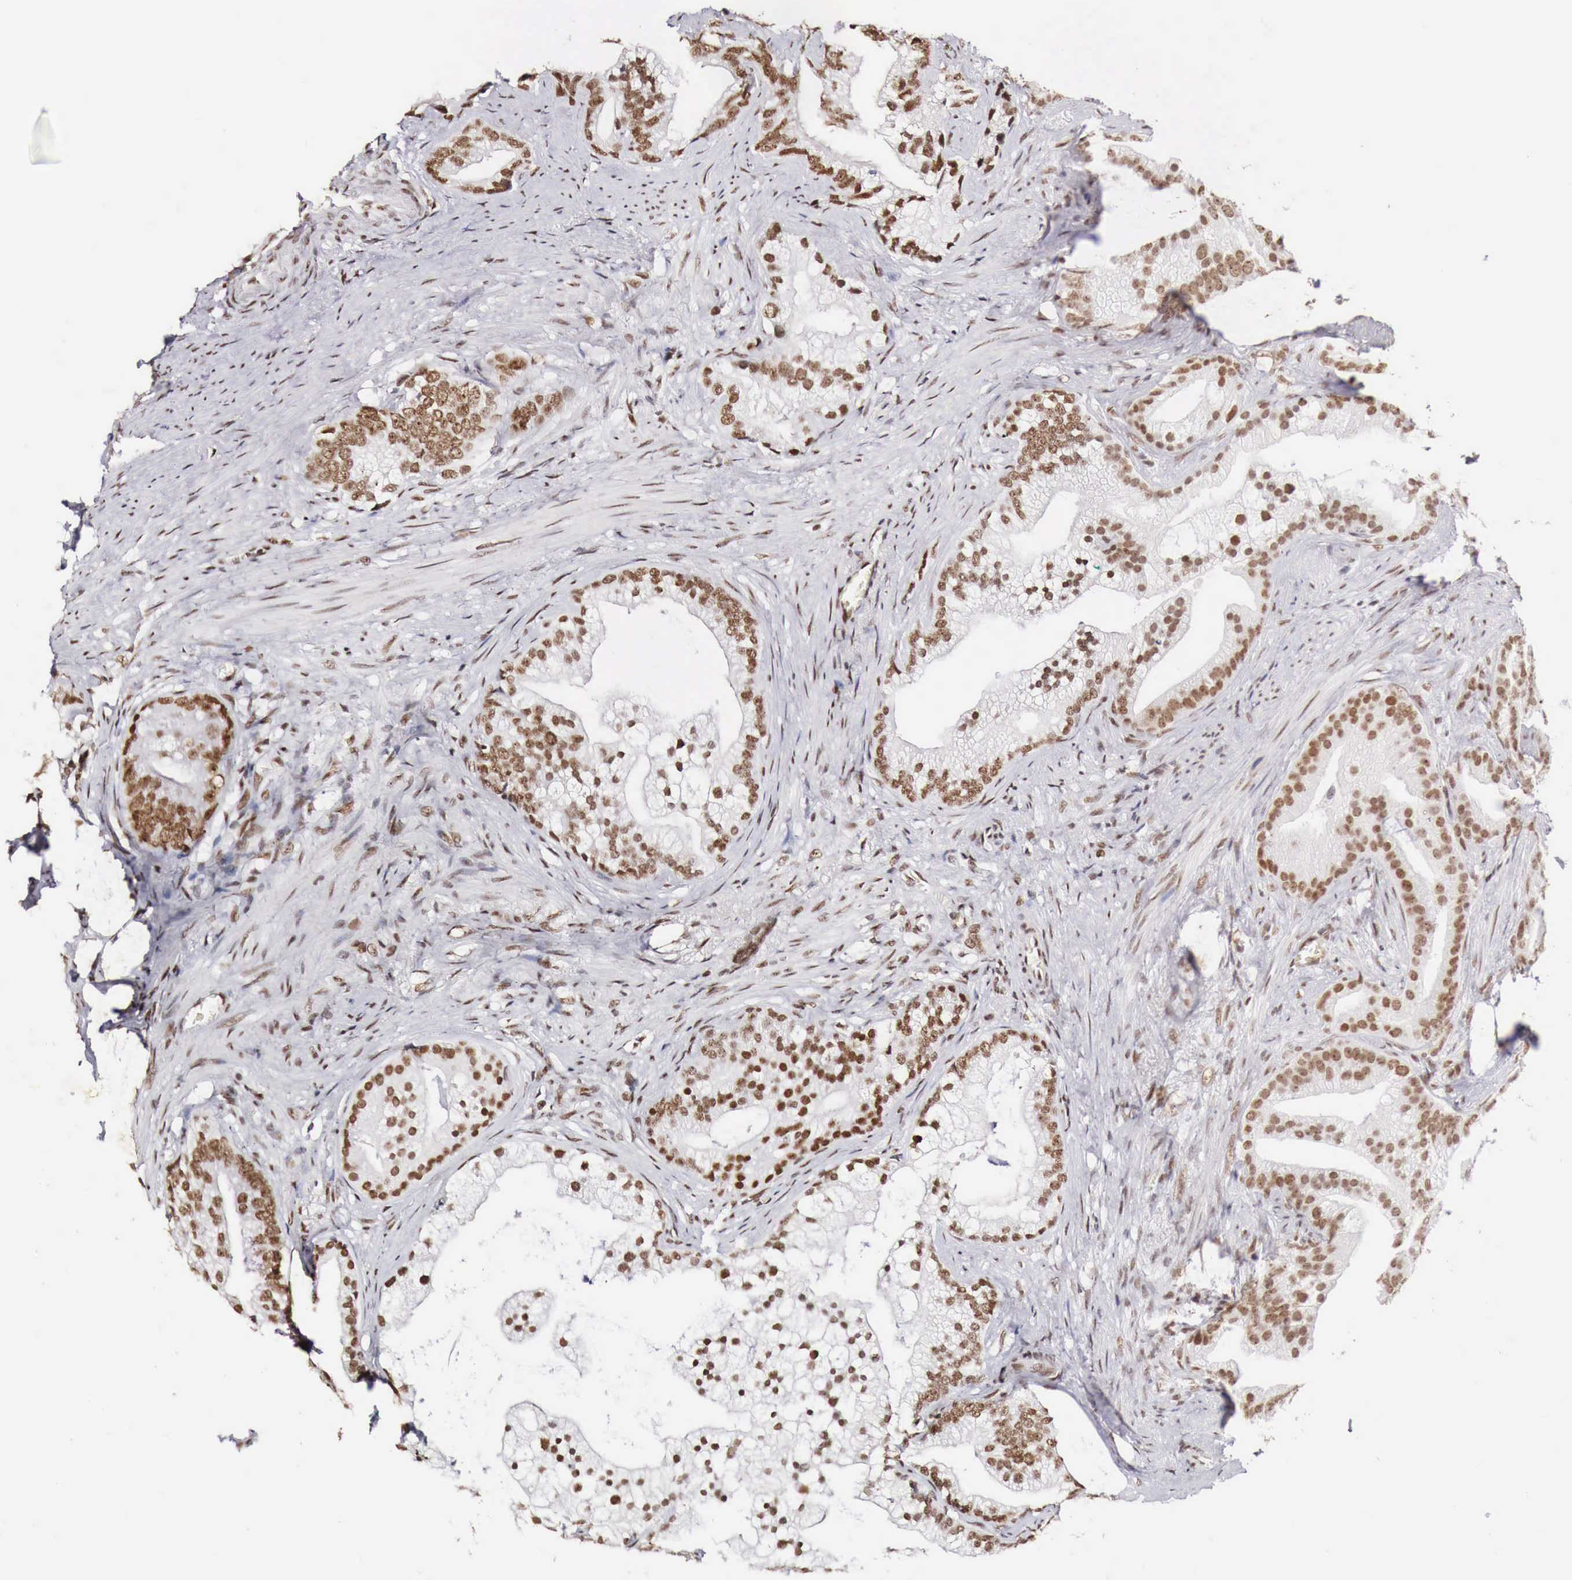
{"staining": {"intensity": "moderate", "quantity": "25%-75%", "location": "nuclear"}, "tissue": "prostate cancer", "cell_type": "Tumor cells", "image_type": "cancer", "snomed": [{"axis": "morphology", "description": "Adenocarcinoma, Low grade"}, {"axis": "topography", "description": "Prostate"}], "caption": "DAB immunohistochemical staining of human prostate cancer (adenocarcinoma (low-grade)) shows moderate nuclear protein staining in approximately 25%-75% of tumor cells. The staining is performed using DAB brown chromogen to label protein expression. The nuclei are counter-stained blue using hematoxylin.", "gene": "PHF14", "patient": {"sex": "male", "age": 71}}